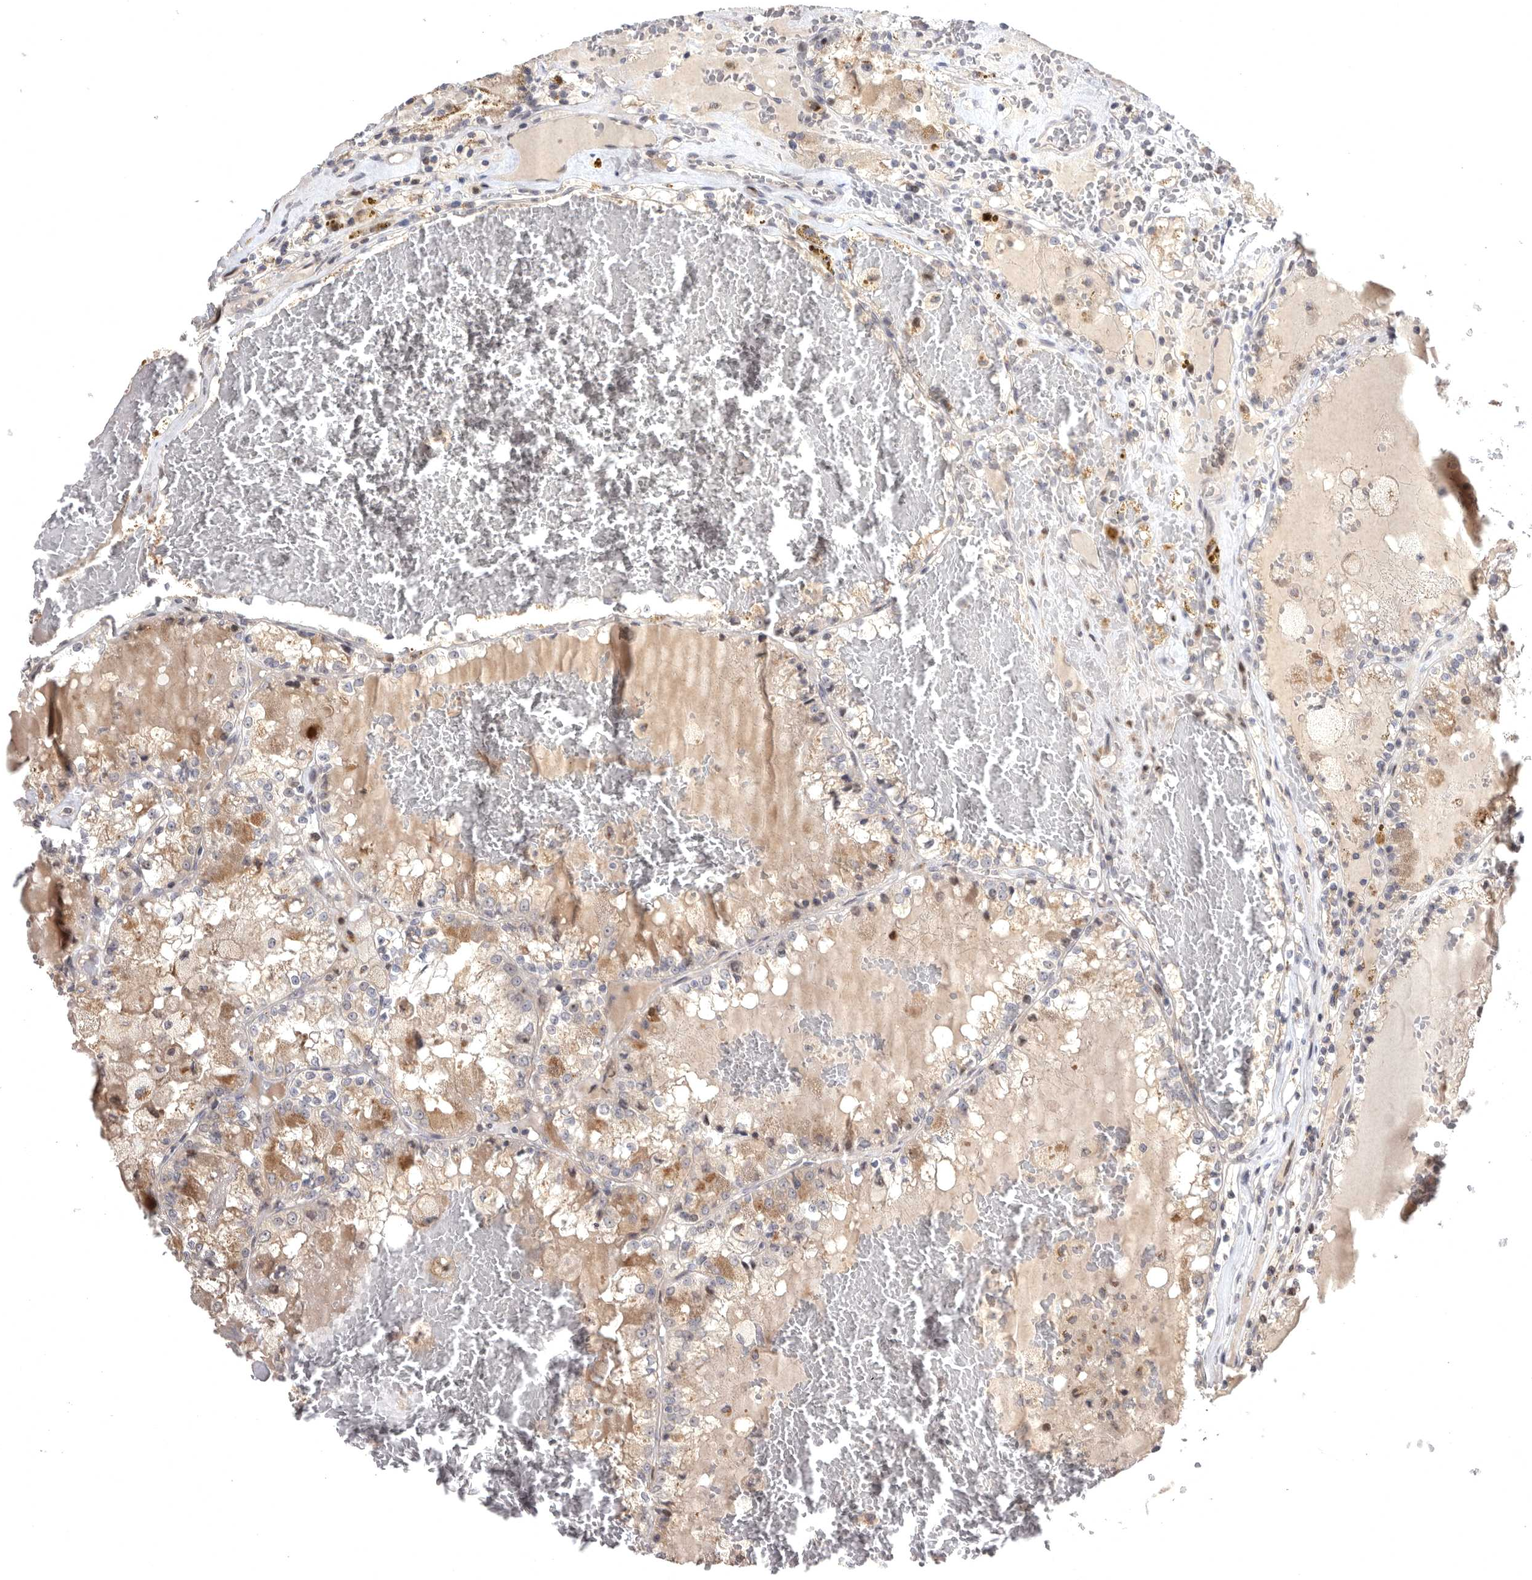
{"staining": {"intensity": "weak", "quantity": "25%-75%", "location": "cytoplasmic/membranous"}, "tissue": "renal cancer", "cell_type": "Tumor cells", "image_type": "cancer", "snomed": [{"axis": "morphology", "description": "Adenocarcinoma, NOS"}, {"axis": "topography", "description": "Kidney"}], "caption": "Weak cytoplasmic/membranous protein positivity is appreciated in approximately 25%-75% of tumor cells in renal cancer (adenocarcinoma).", "gene": "MAN2A1", "patient": {"sex": "female", "age": 56}}